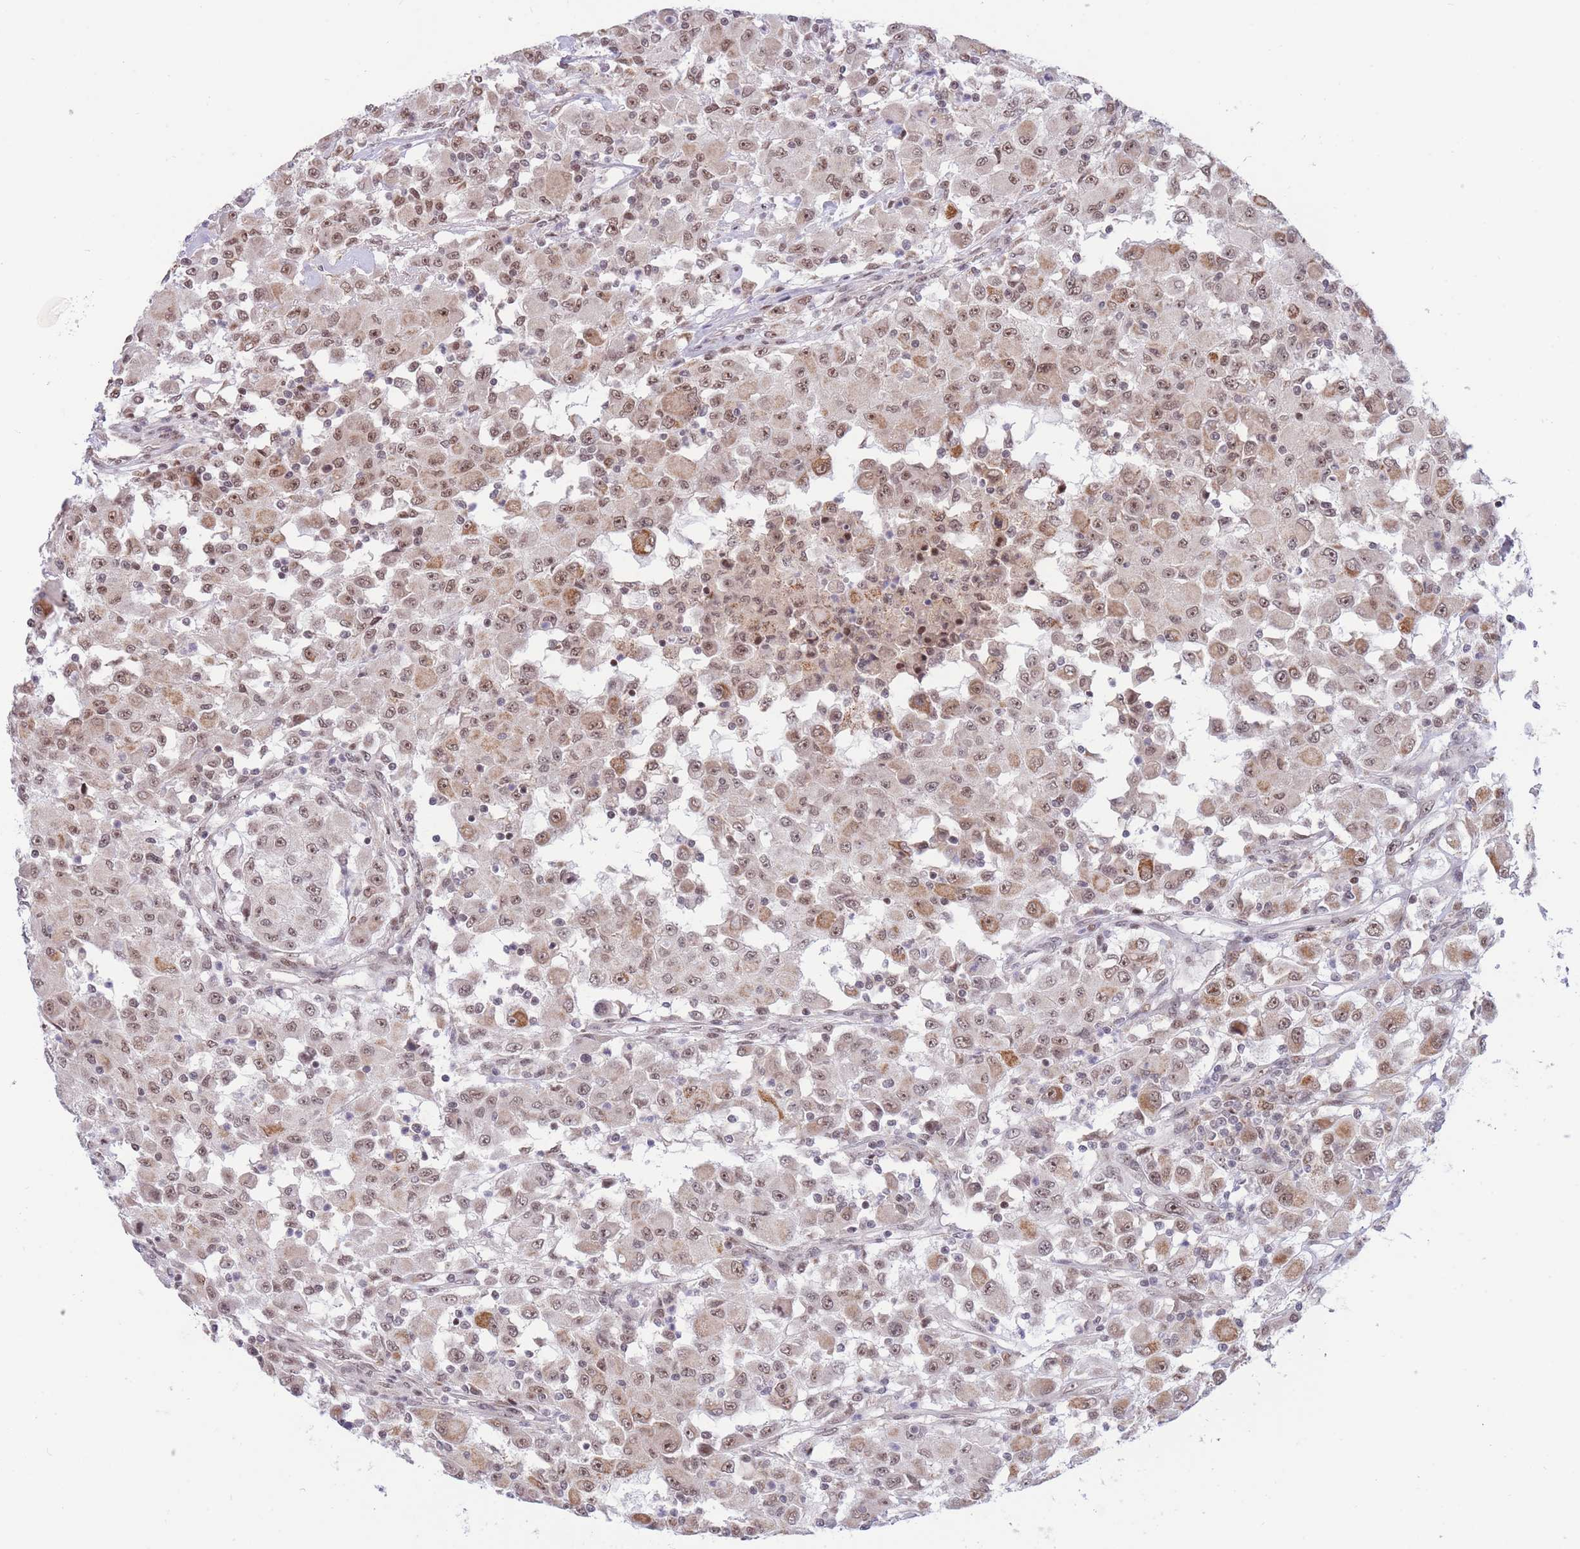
{"staining": {"intensity": "moderate", "quantity": "25%-75%", "location": "nuclear"}, "tissue": "renal cancer", "cell_type": "Tumor cells", "image_type": "cancer", "snomed": [{"axis": "morphology", "description": "Adenocarcinoma, NOS"}, {"axis": "topography", "description": "Kidney"}], "caption": "A brown stain highlights moderate nuclear positivity of a protein in human renal adenocarcinoma tumor cells. The staining was performed using DAB to visualize the protein expression in brown, while the nuclei were stained in blue with hematoxylin (Magnification: 20x).", "gene": "TARBP2", "patient": {"sex": "female", "age": 67}}